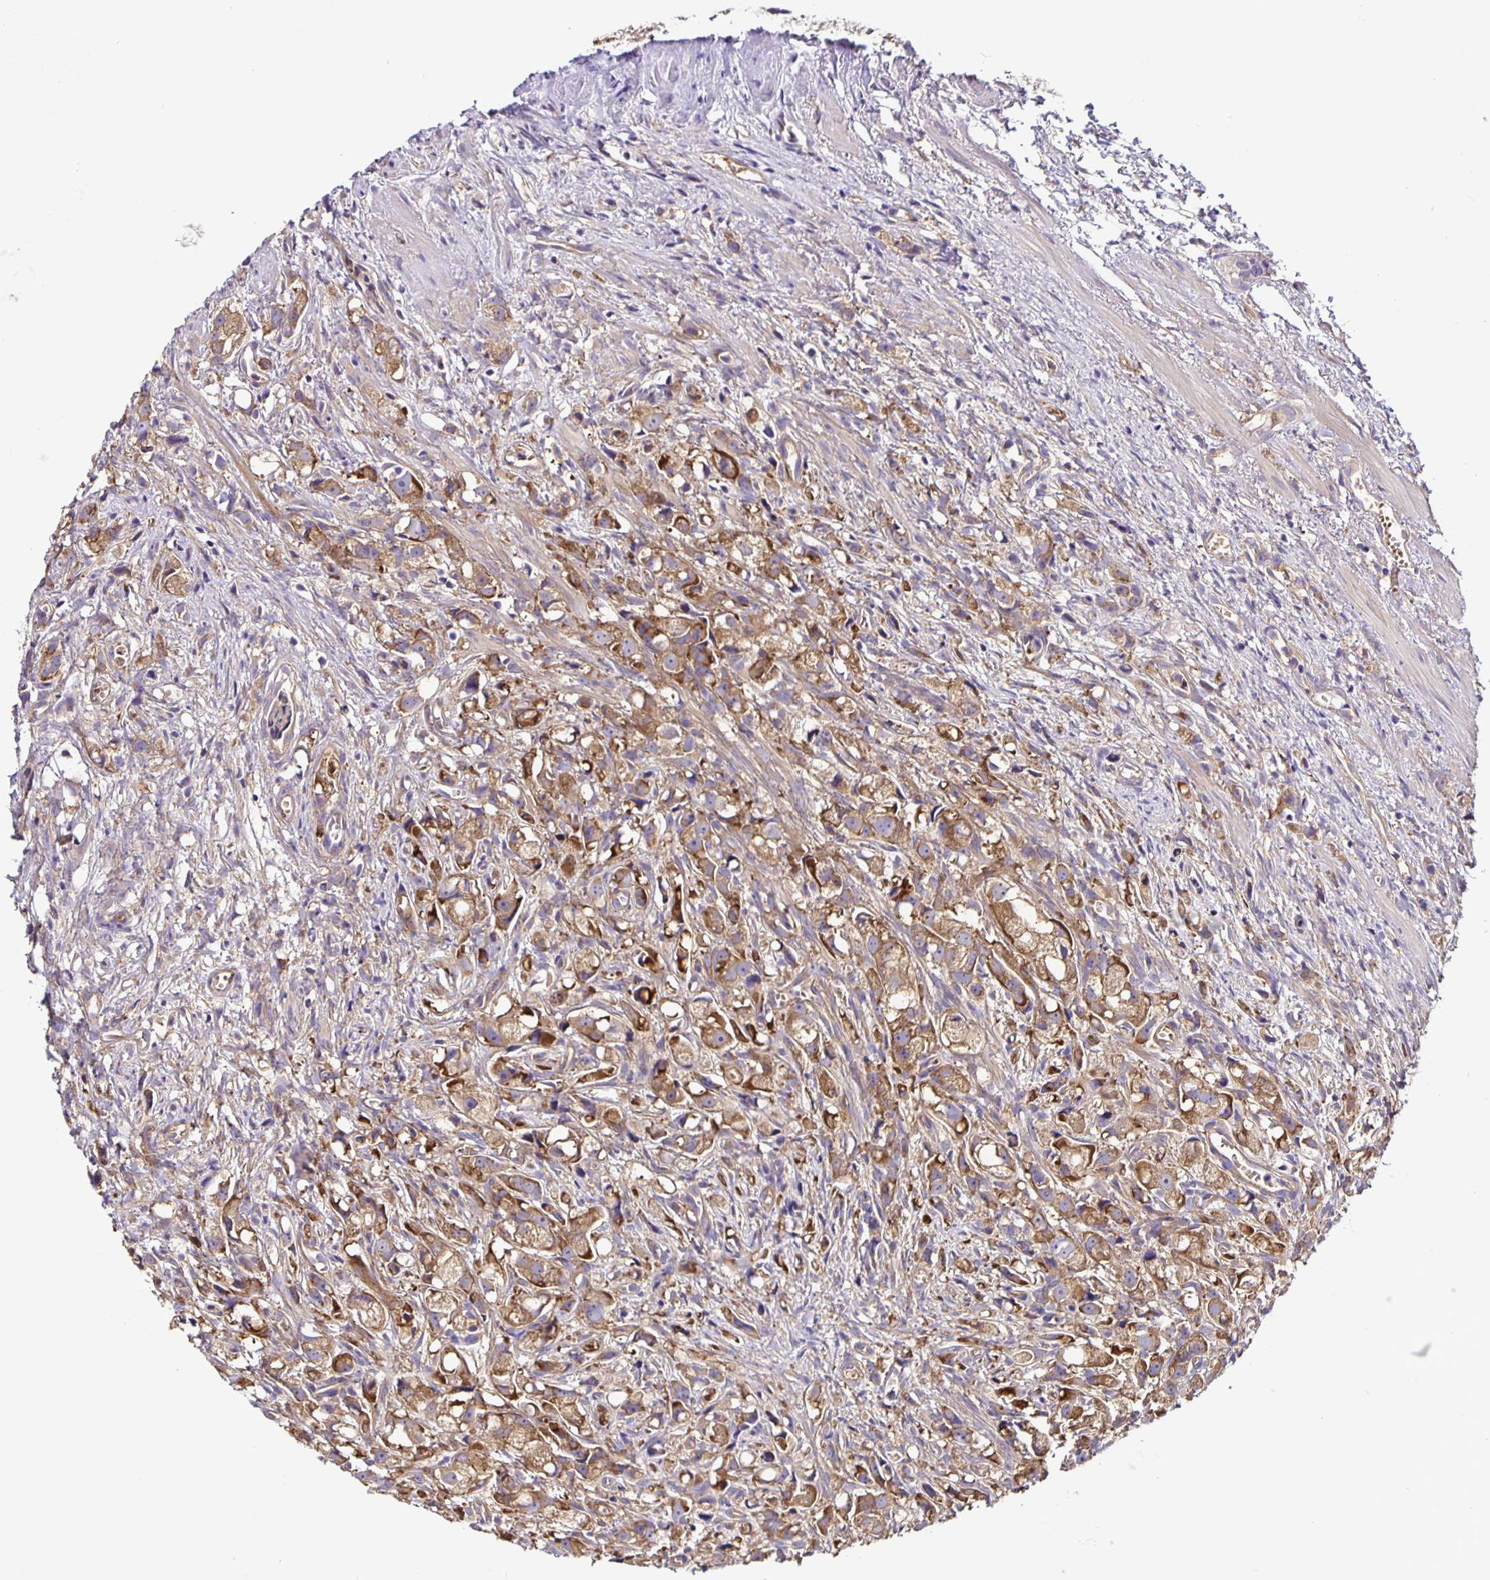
{"staining": {"intensity": "moderate", "quantity": ">75%", "location": "cytoplasmic/membranous"}, "tissue": "prostate cancer", "cell_type": "Tumor cells", "image_type": "cancer", "snomed": [{"axis": "morphology", "description": "Adenocarcinoma, High grade"}, {"axis": "topography", "description": "Prostate"}], "caption": "Immunohistochemistry (IHC) image of prostate adenocarcinoma (high-grade) stained for a protein (brown), which shows medium levels of moderate cytoplasmic/membranous expression in approximately >75% of tumor cells.", "gene": "SNX5", "patient": {"sex": "male", "age": 75}}